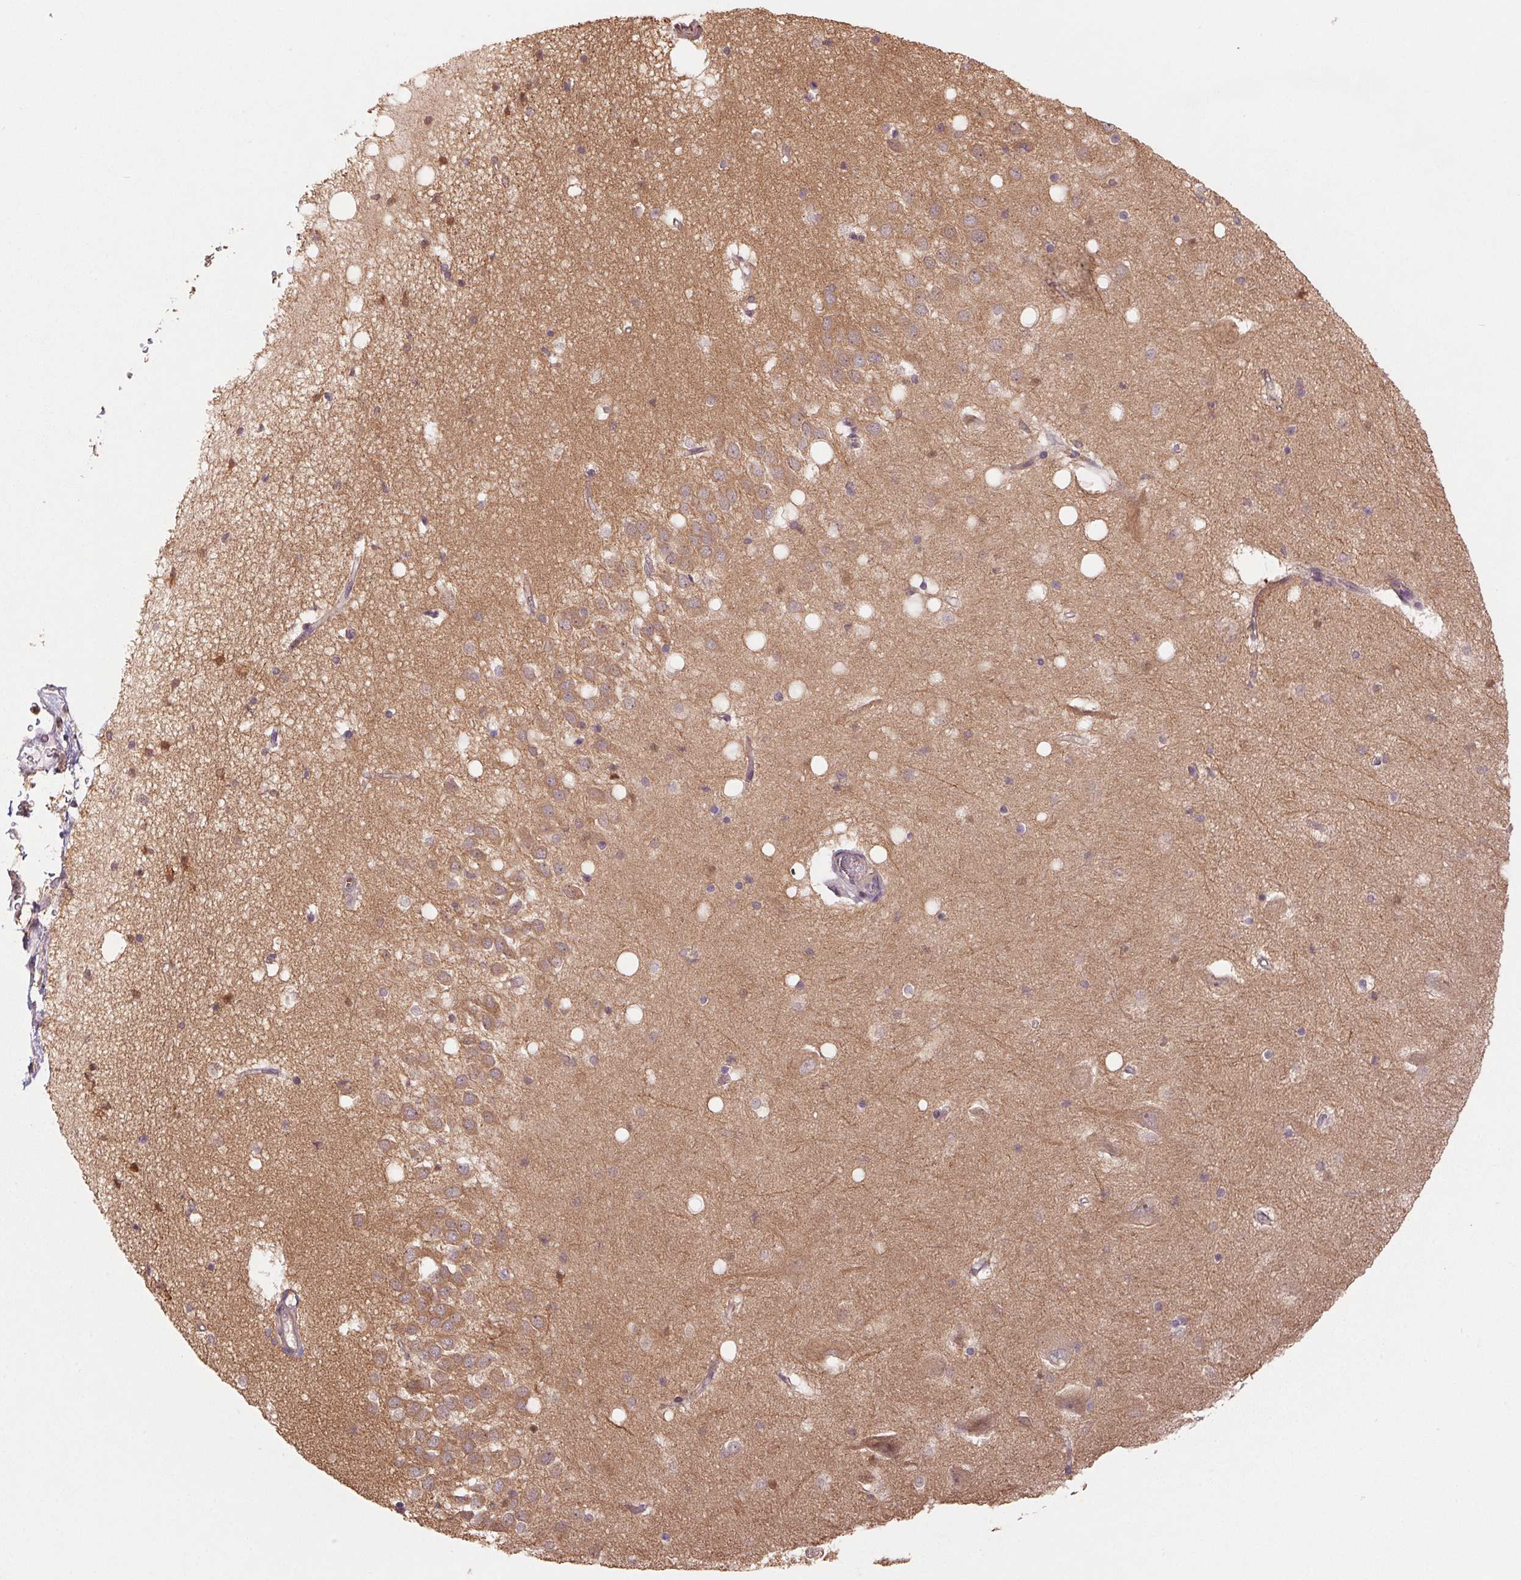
{"staining": {"intensity": "negative", "quantity": "none", "location": "none"}, "tissue": "hippocampus", "cell_type": "Glial cells", "image_type": "normal", "snomed": [{"axis": "morphology", "description": "Normal tissue, NOS"}, {"axis": "topography", "description": "Hippocampus"}], "caption": "This is an IHC image of normal hippocampus. There is no expression in glial cells.", "gene": "TUBA1A", "patient": {"sex": "male", "age": 58}}